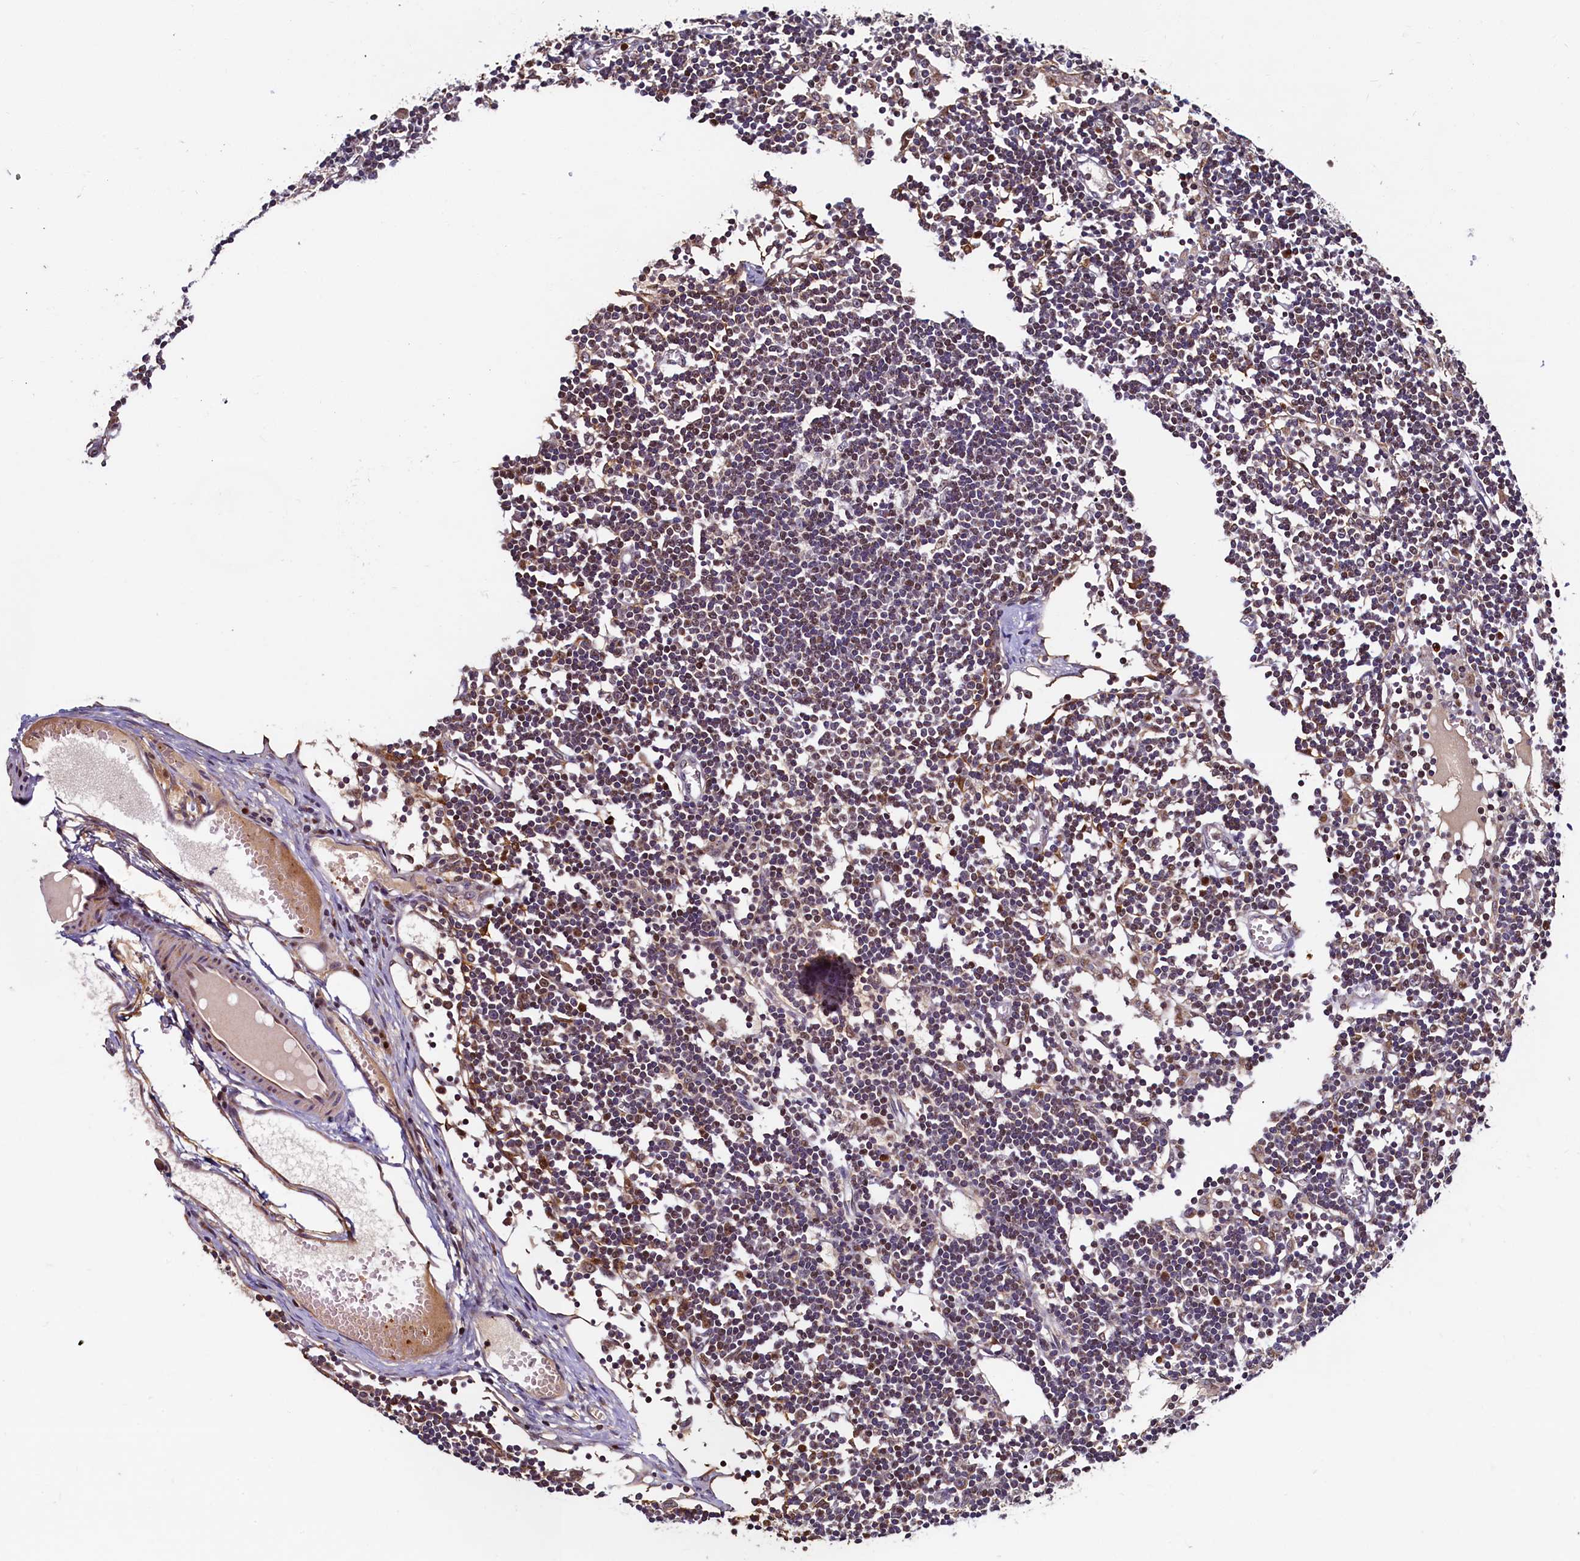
{"staining": {"intensity": "moderate", "quantity": "<25%", "location": "cytoplasmic/membranous"}, "tissue": "lymph node", "cell_type": "Germinal center cells", "image_type": "normal", "snomed": [{"axis": "morphology", "description": "Normal tissue, NOS"}, {"axis": "topography", "description": "Lymph node"}], "caption": "Lymph node was stained to show a protein in brown. There is low levels of moderate cytoplasmic/membranous positivity in about <25% of germinal center cells. The staining was performed using DAB to visualize the protein expression in brown, while the nuclei were stained in blue with hematoxylin (Magnification: 20x).", "gene": "NCKAP5L", "patient": {"sex": "female", "age": 11}}